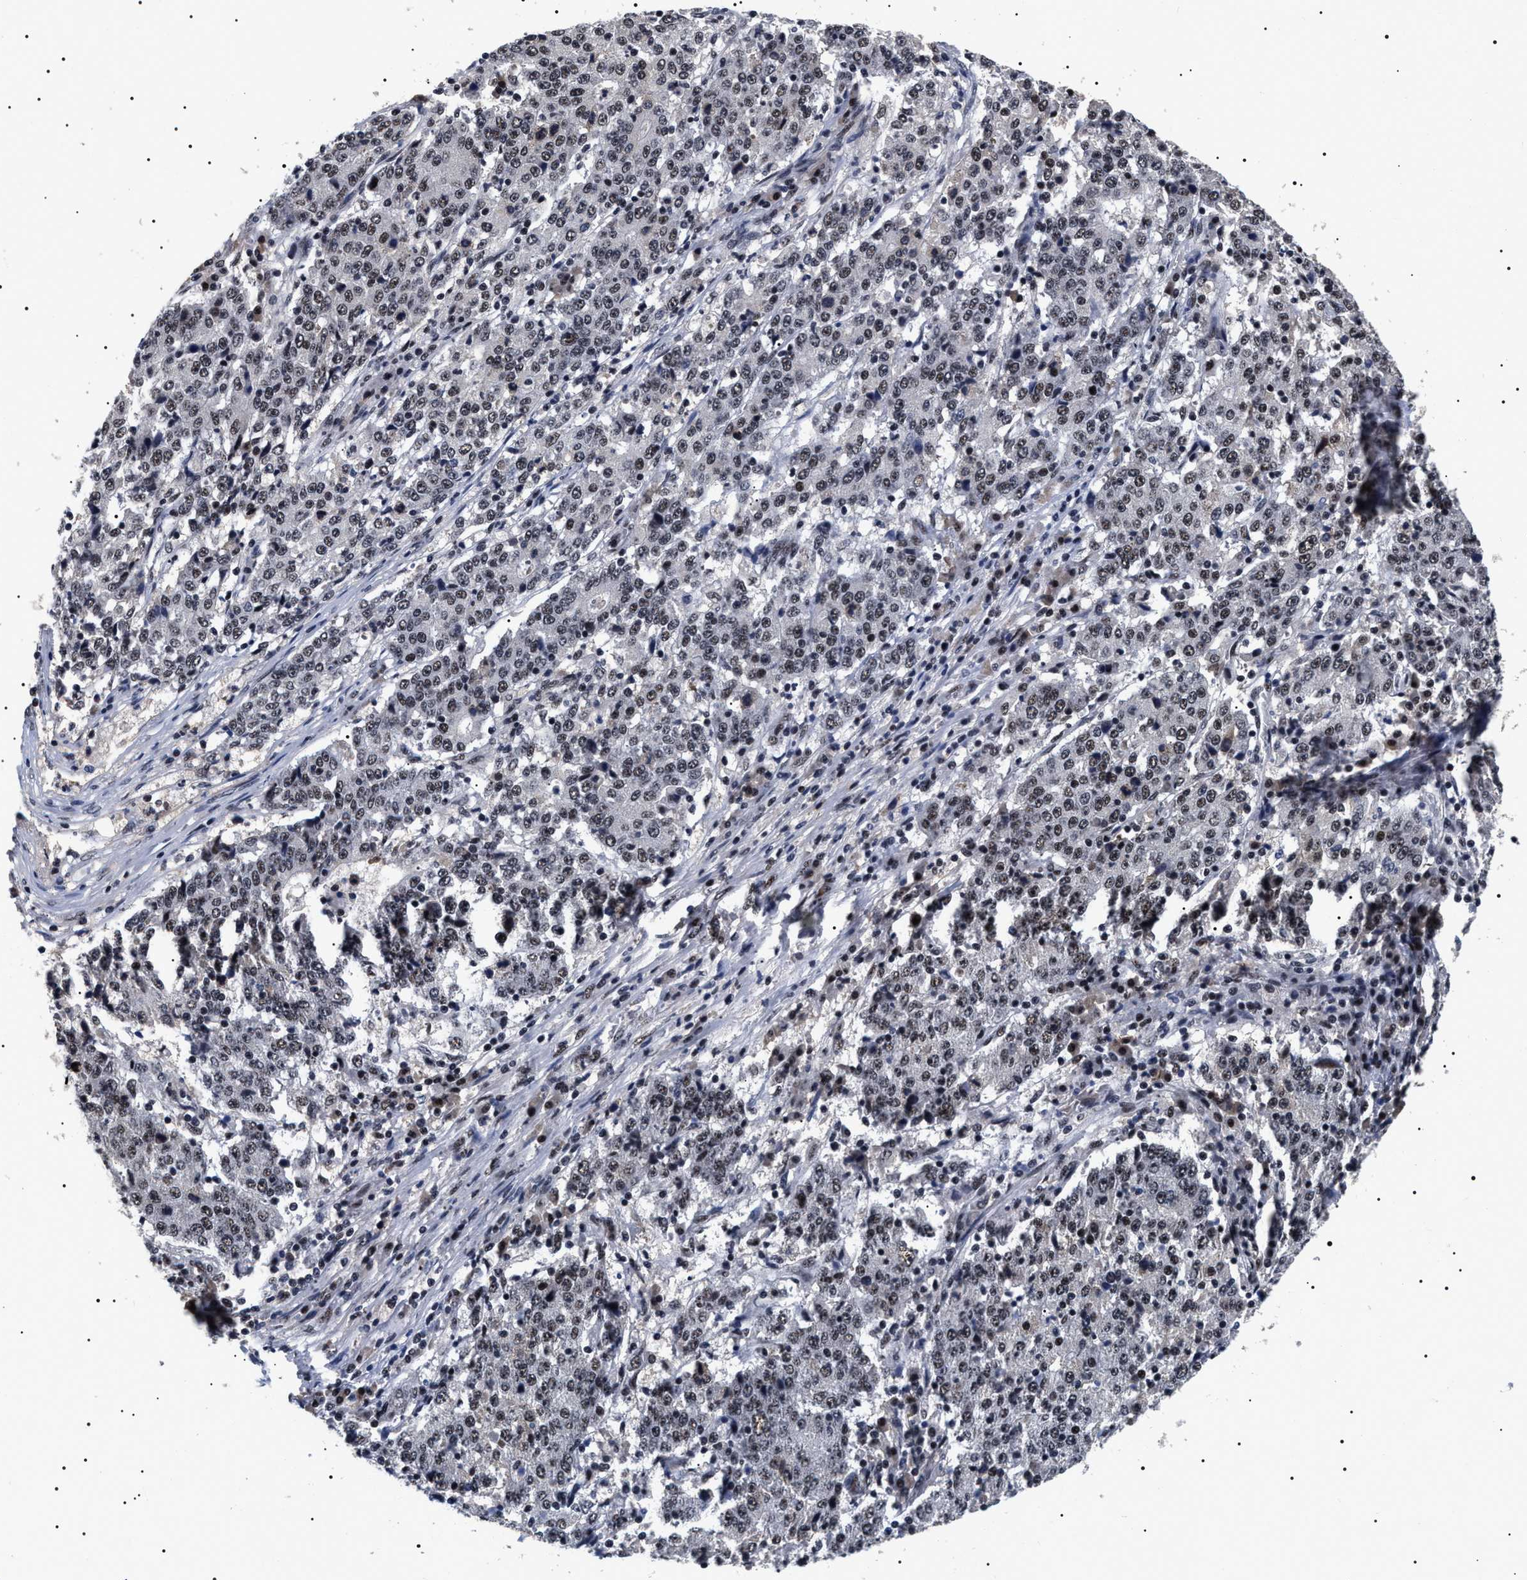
{"staining": {"intensity": "weak", "quantity": ">75%", "location": "nuclear"}, "tissue": "stomach cancer", "cell_type": "Tumor cells", "image_type": "cancer", "snomed": [{"axis": "morphology", "description": "Adenocarcinoma, NOS"}, {"axis": "topography", "description": "Stomach"}], "caption": "The immunohistochemical stain shows weak nuclear staining in tumor cells of stomach cancer tissue.", "gene": "CAAP1", "patient": {"sex": "male", "age": 59}}